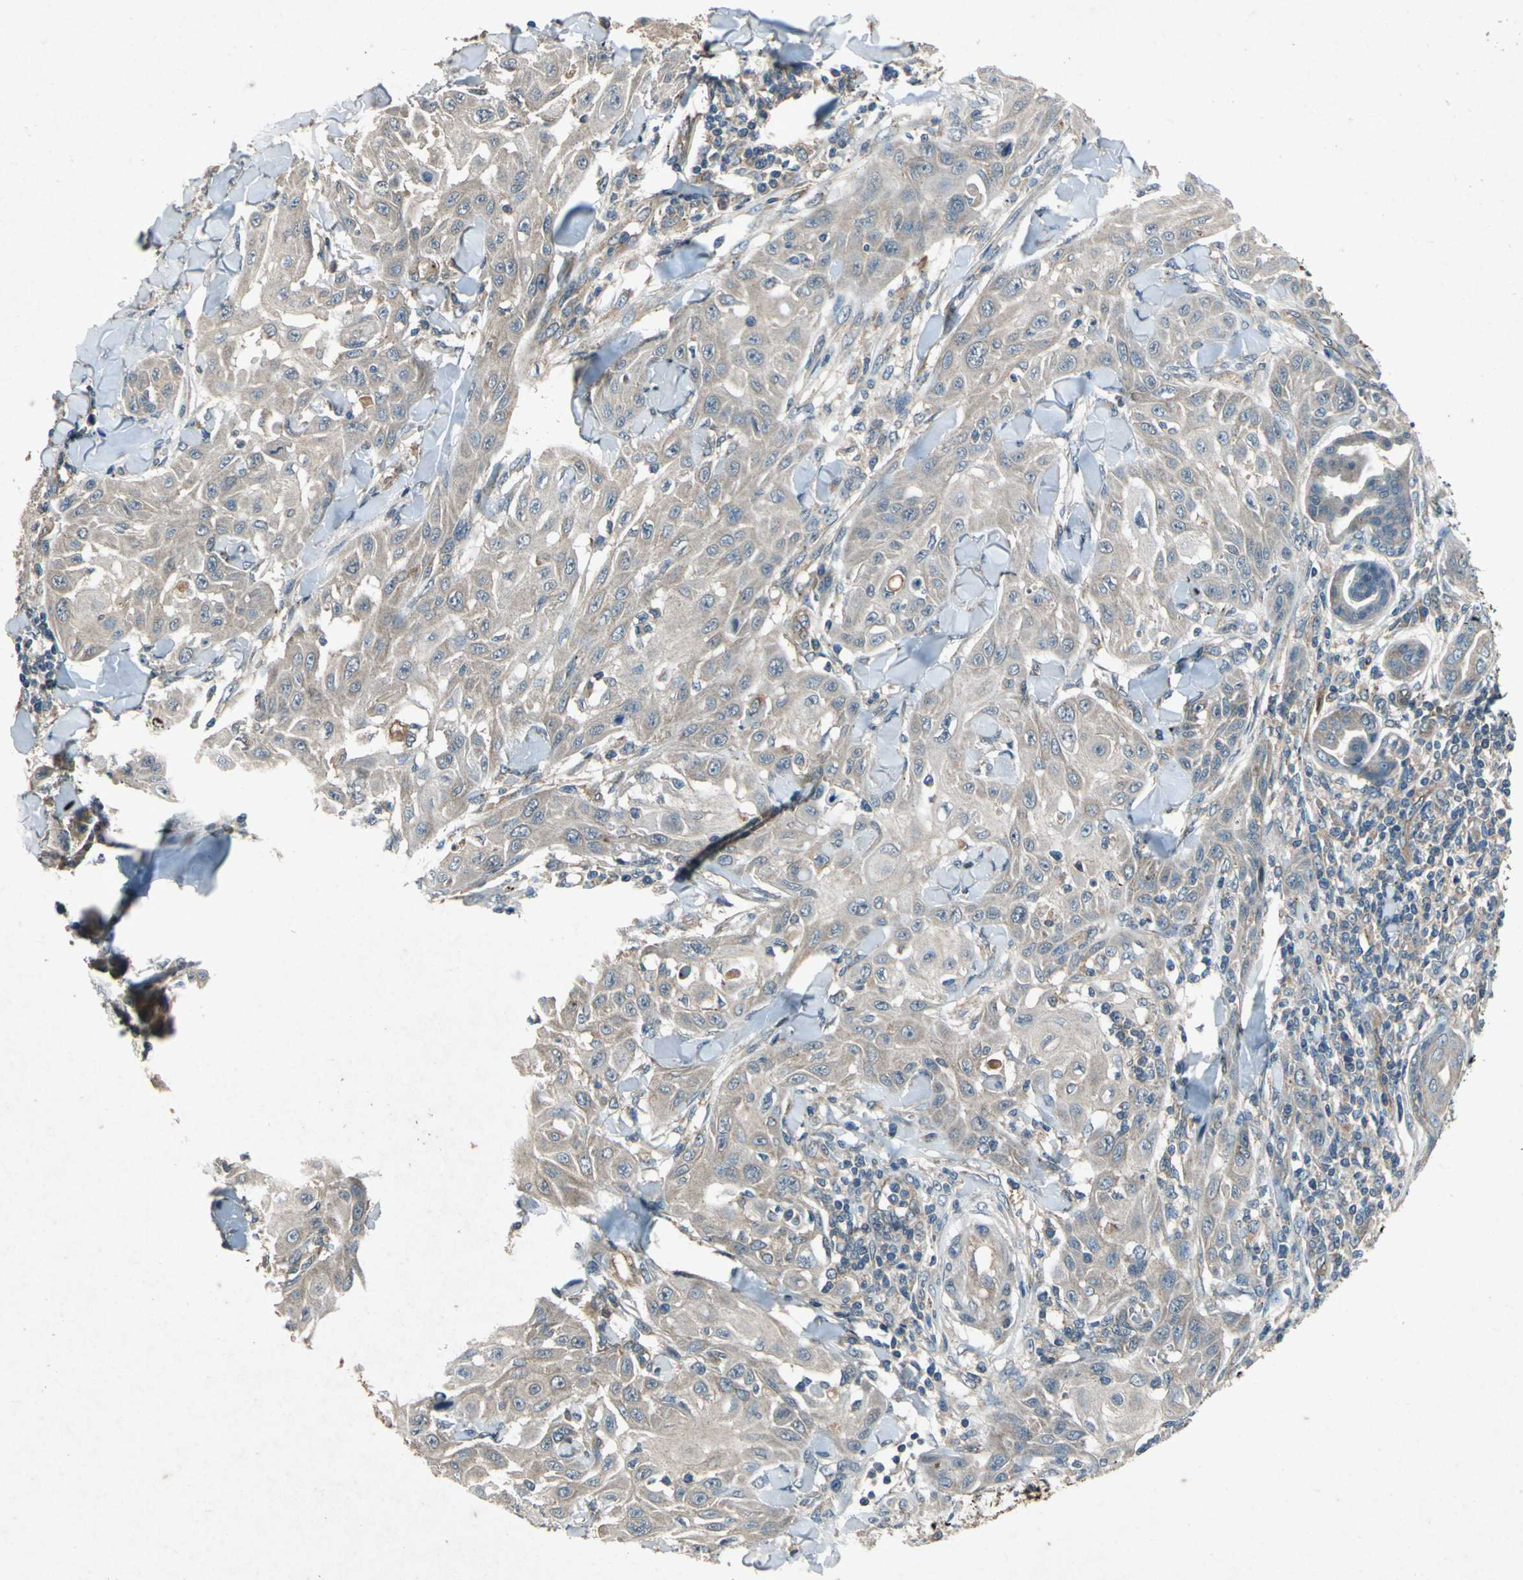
{"staining": {"intensity": "weak", "quantity": ">75%", "location": "cytoplasmic/membranous"}, "tissue": "skin cancer", "cell_type": "Tumor cells", "image_type": "cancer", "snomed": [{"axis": "morphology", "description": "Squamous cell carcinoma, NOS"}, {"axis": "topography", "description": "Skin"}], "caption": "High-magnification brightfield microscopy of skin cancer stained with DAB (3,3'-diaminobenzidine) (brown) and counterstained with hematoxylin (blue). tumor cells exhibit weak cytoplasmic/membranous staining is identified in about>75% of cells.", "gene": "EMCN", "patient": {"sex": "male", "age": 24}}